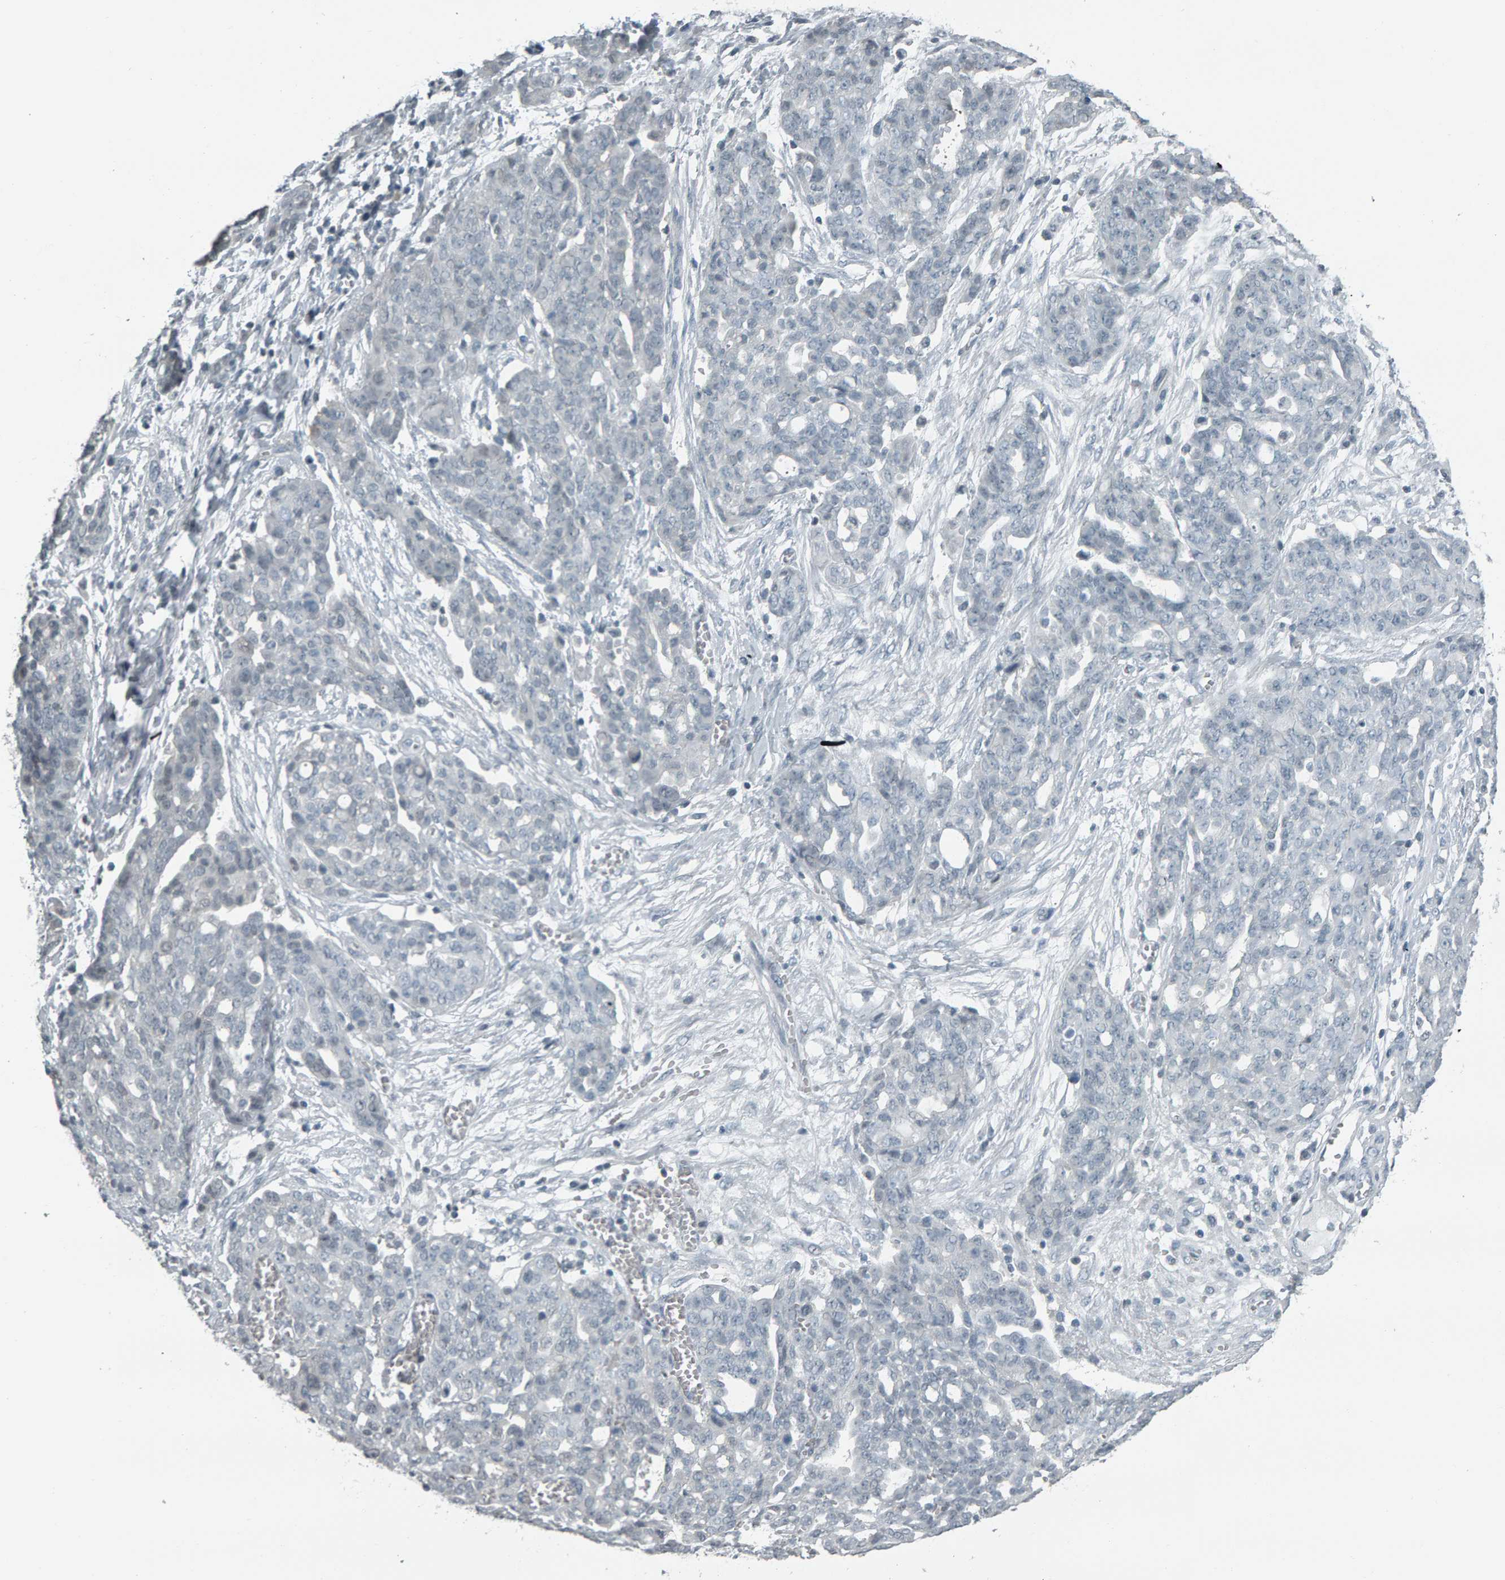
{"staining": {"intensity": "negative", "quantity": "none", "location": "none"}, "tissue": "ovarian cancer", "cell_type": "Tumor cells", "image_type": "cancer", "snomed": [{"axis": "morphology", "description": "Cystadenocarcinoma, serous, NOS"}, {"axis": "topography", "description": "Soft tissue"}, {"axis": "topography", "description": "Ovary"}], "caption": "A photomicrograph of human ovarian cancer (serous cystadenocarcinoma) is negative for staining in tumor cells. (Stains: DAB (3,3'-diaminobenzidine) immunohistochemistry with hematoxylin counter stain, Microscopy: brightfield microscopy at high magnification).", "gene": "PYY", "patient": {"sex": "female", "age": 57}}